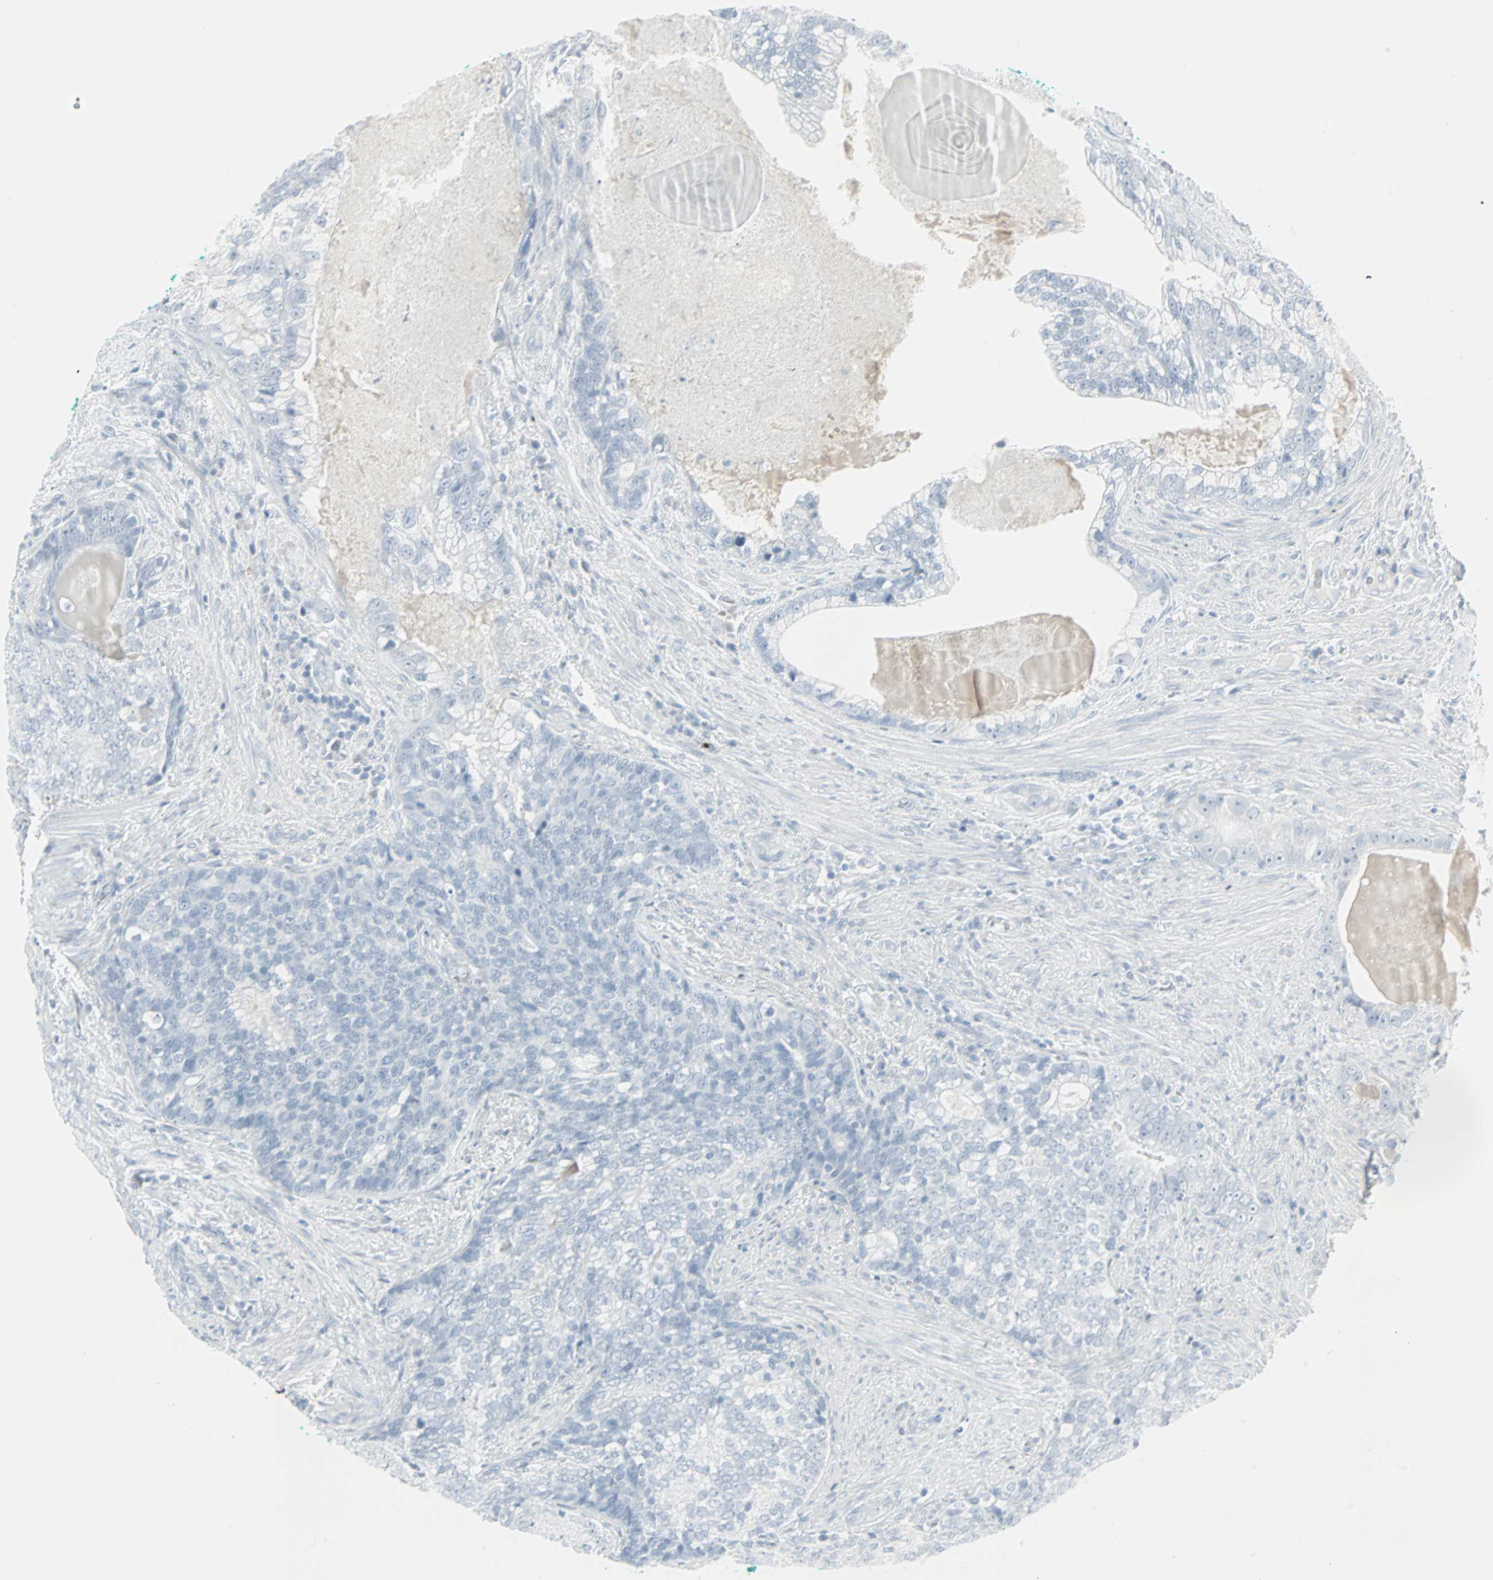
{"staining": {"intensity": "negative", "quantity": "none", "location": "none"}, "tissue": "prostate cancer", "cell_type": "Tumor cells", "image_type": "cancer", "snomed": [{"axis": "morphology", "description": "Adenocarcinoma, High grade"}, {"axis": "topography", "description": "Prostate"}], "caption": "Tumor cells are negative for protein expression in human prostate cancer (adenocarcinoma (high-grade)). (Stains: DAB immunohistochemistry (IHC) with hematoxylin counter stain, Microscopy: brightfield microscopy at high magnification).", "gene": "LANCL3", "patient": {"sex": "male", "age": 66}}